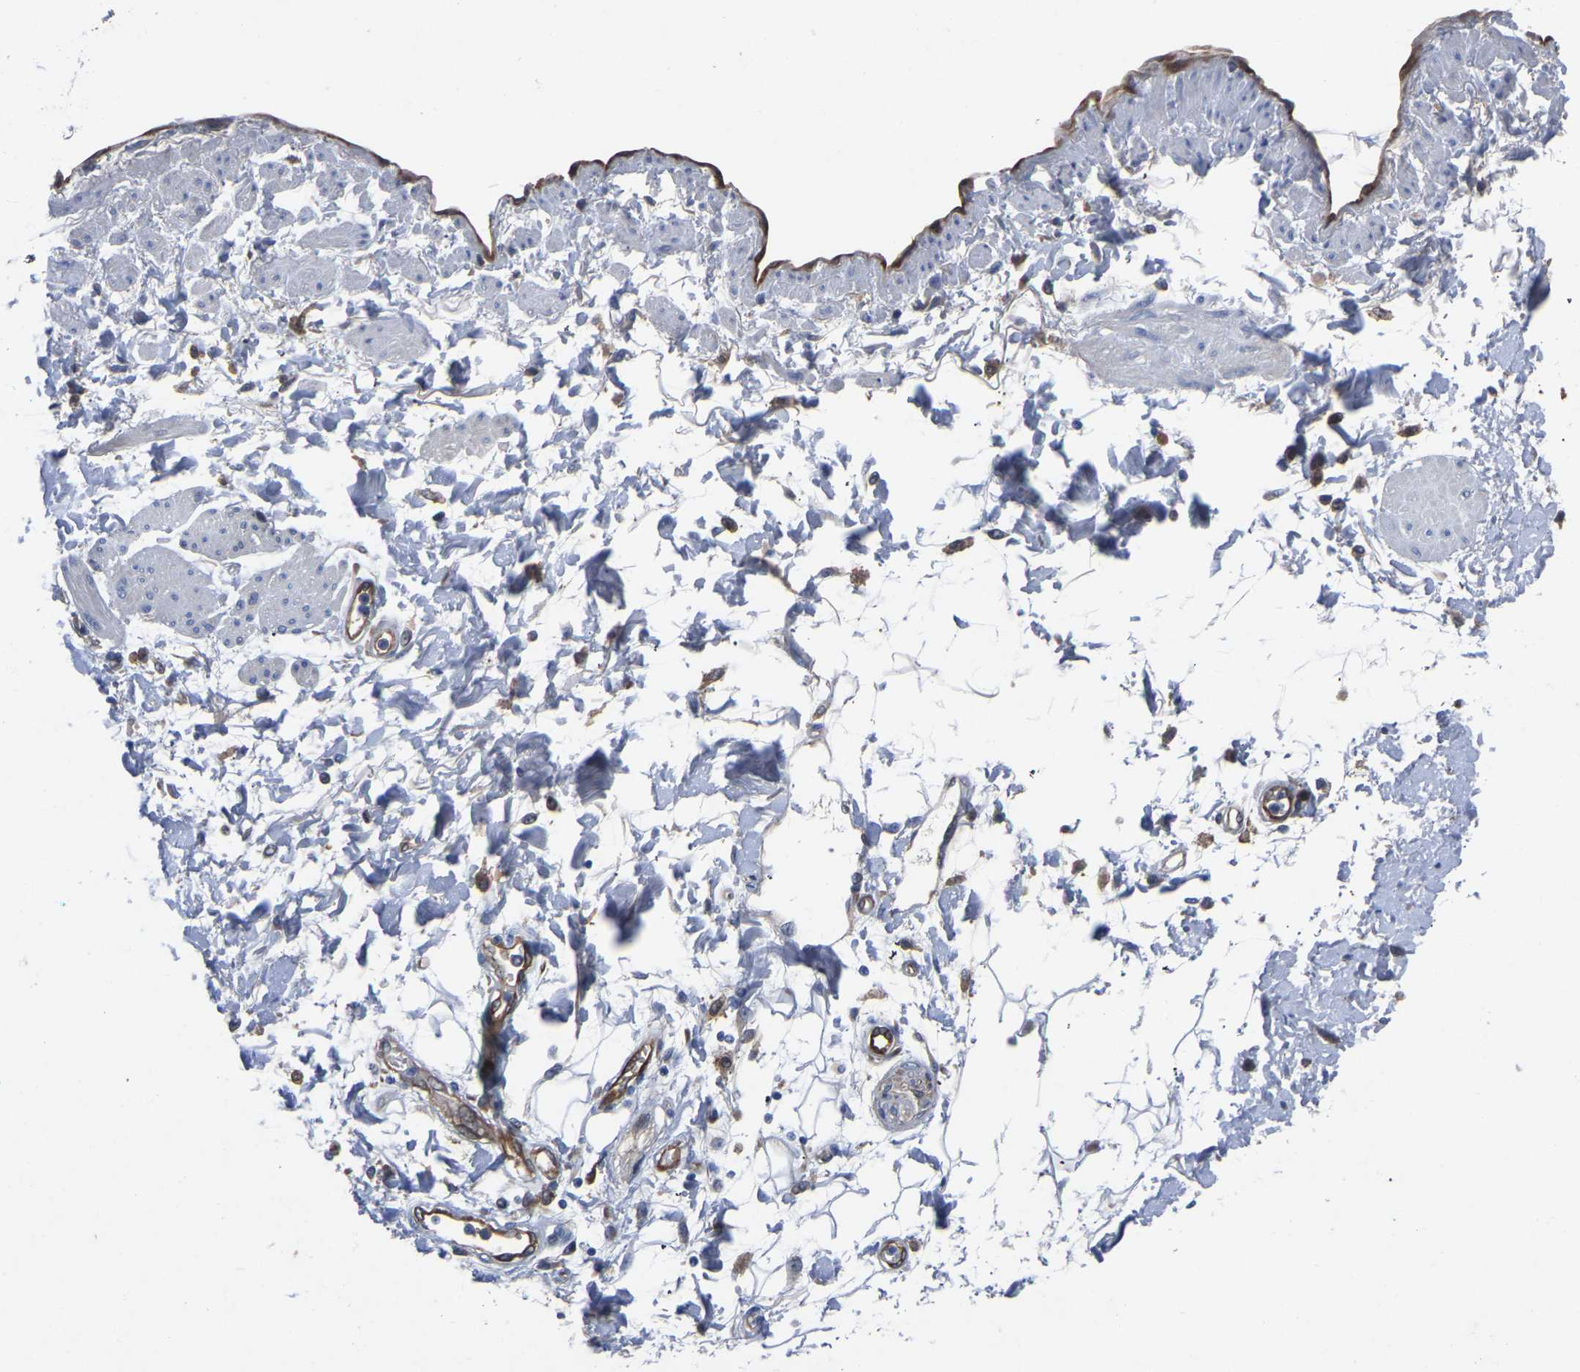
{"staining": {"intensity": "negative", "quantity": "none", "location": "none"}, "tissue": "adipose tissue", "cell_type": "Adipocytes", "image_type": "normal", "snomed": [{"axis": "morphology", "description": "Normal tissue, NOS"}, {"axis": "morphology", "description": "Adenocarcinoma, NOS"}, {"axis": "topography", "description": "Duodenum"}, {"axis": "topography", "description": "Peripheral nerve tissue"}], "caption": "This is an IHC image of benign adipose tissue. There is no positivity in adipocytes.", "gene": "ATG2B", "patient": {"sex": "female", "age": 60}}